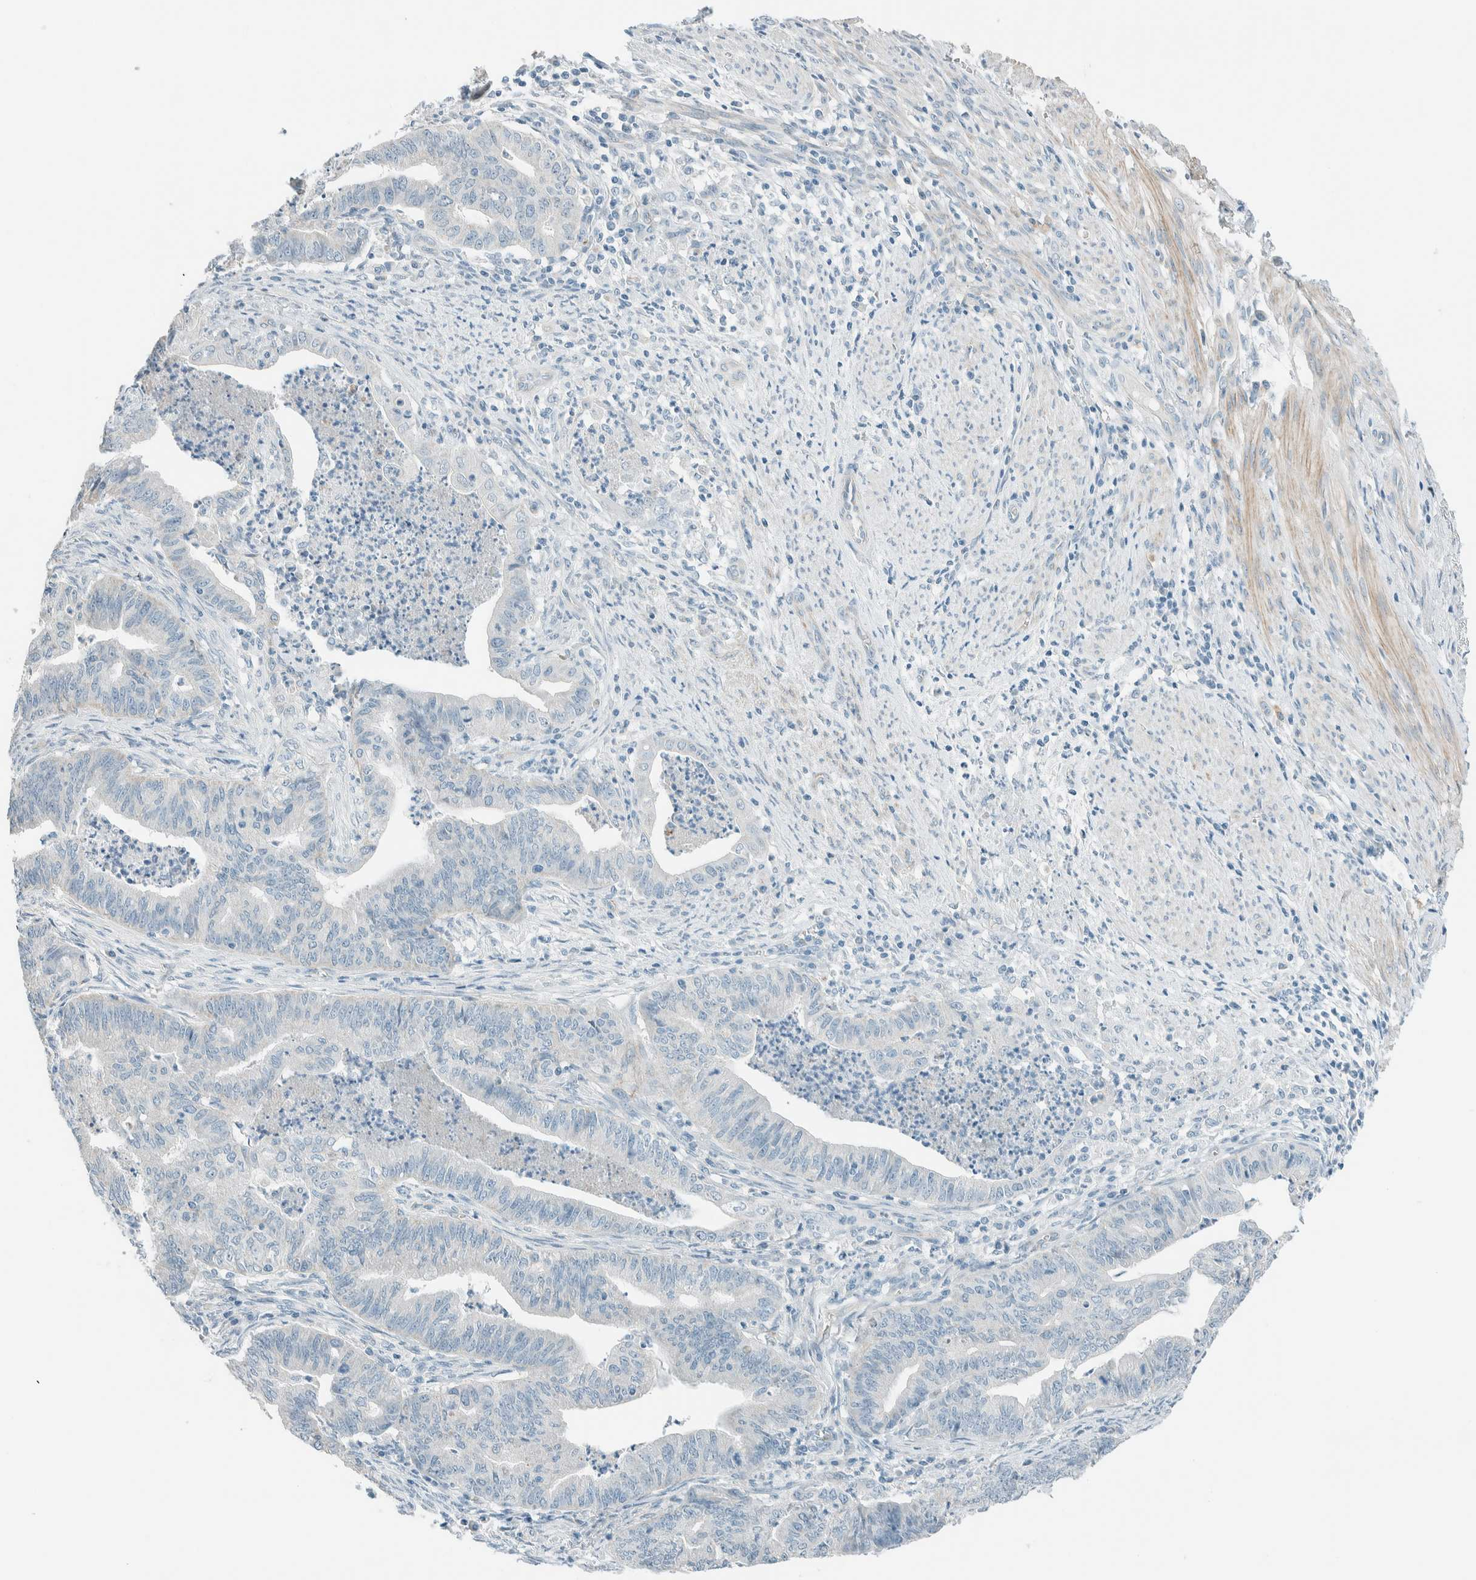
{"staining": {"intensity": "negative", "quantity": "none", "location": "none"}, "tissue": "endometrial cancer", "cell_type": "Tumor cells", "image_type": "cancer", "snomed": [{"axis": "morphology", "description": "Polyp, NOS"}, {"axis": "morphology", "description": "Adenocarcinoma, NOS"}, {"axis": "morphology", "description": "Adenoma, NOS"}, {"axis": "topography", "description": "Endometrium"}], "caption": "Immunohistochemical staining of human endometrial cancer (adenoma) demonstrates no significant positivity in tumor cells.", "gene": "SLFN12", "patient": {"sex": "female", "age": 79}}